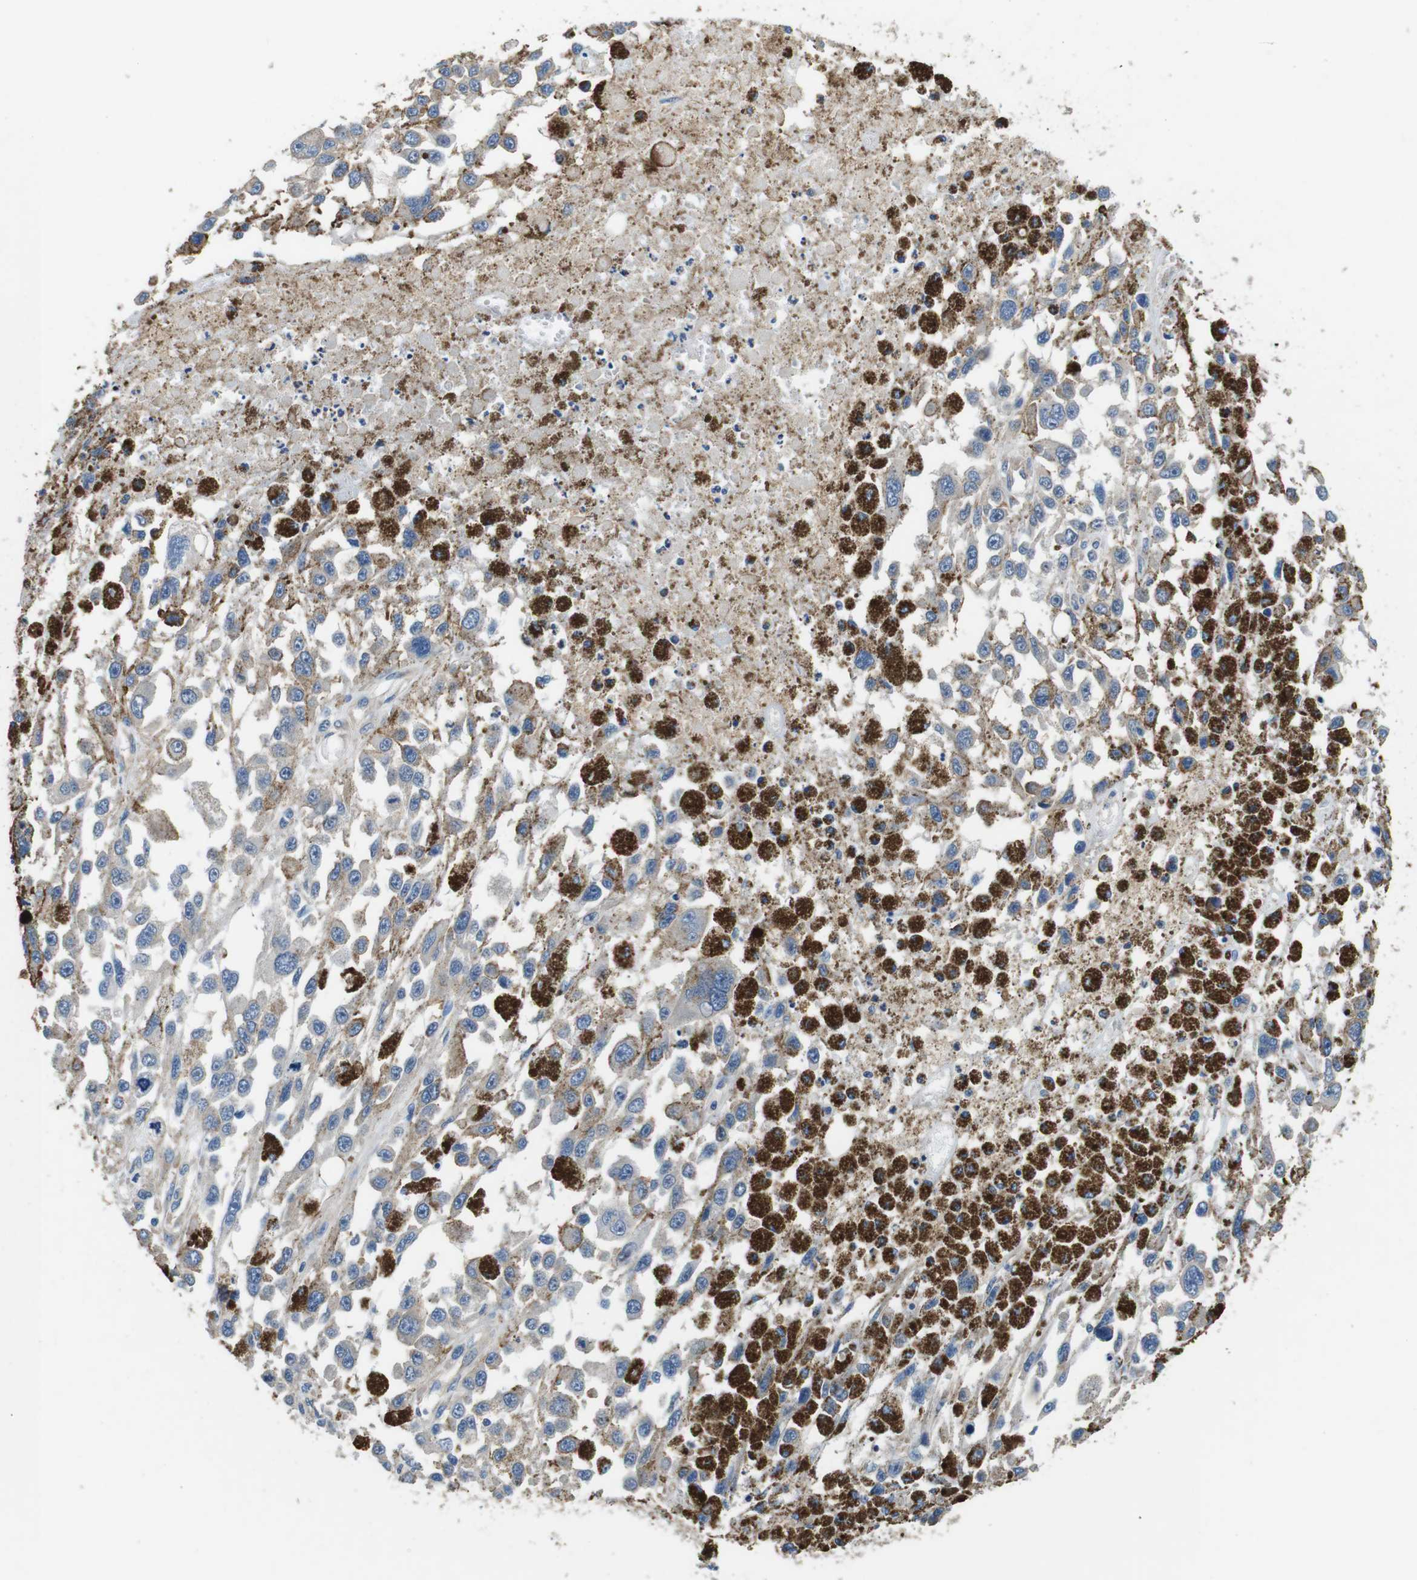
{"staining": {"intensity": "weak", "quantity": "<25%", "location": "cytoplasmic/membranous"}, "tissue": "melanoma", "cell_type": "Tumor cells", "image_type": "cancer", "snomed": [{"axis": "morphology", "description": "Malignant melanoma, Metastatic site"}, {"axis": "topography", "description": "Lymph node"}], "caption": "This micrograph is of melanoma stained with IHC to label a protein in brown with the nuclei are counter-stained blue. There is no positivity in tumor cells. (DAB IHC, high magnification).", "gene": "DENND4C", "patient": {"sex": "male", "age": 59}}